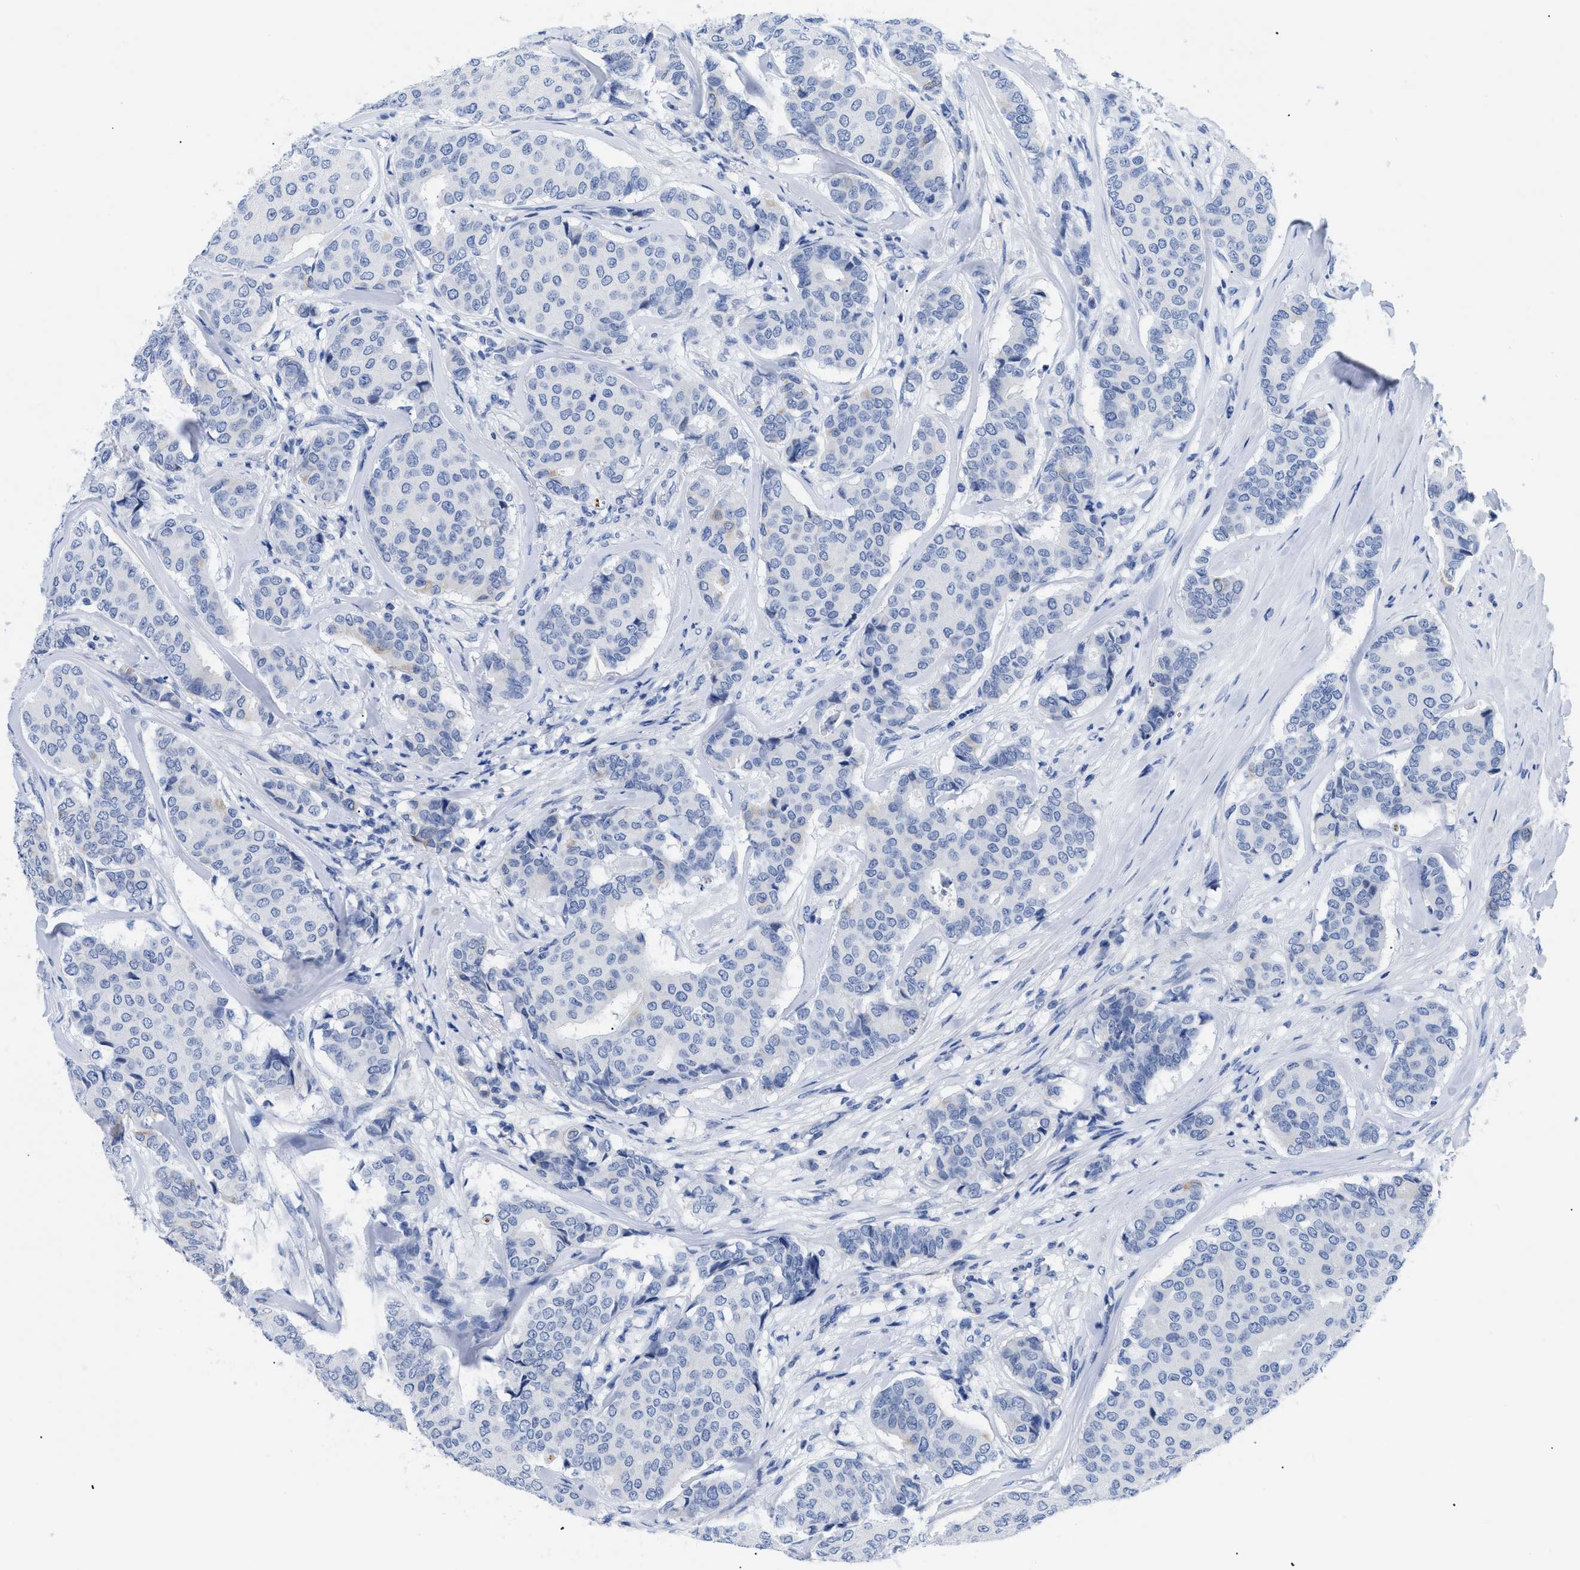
{"staining": {"intensity": "negative", "quantity": "none", "location": "none"}, "tissue": "breast cancer", "cell_type": "Tumor cells", "image_type": "cancer", "snomed": [{"axis": "morphology", "description": "Duct carcinoma"}, {"axis": "topography", "description": "Breast"}], "caption": "Infiltrating ductal carcinoma (breast) was stained to show a protein in brown. There is no significant expression in tumor cells.", "gene": "TMEM68", "patient": {"sex": "female", "age": 75}}